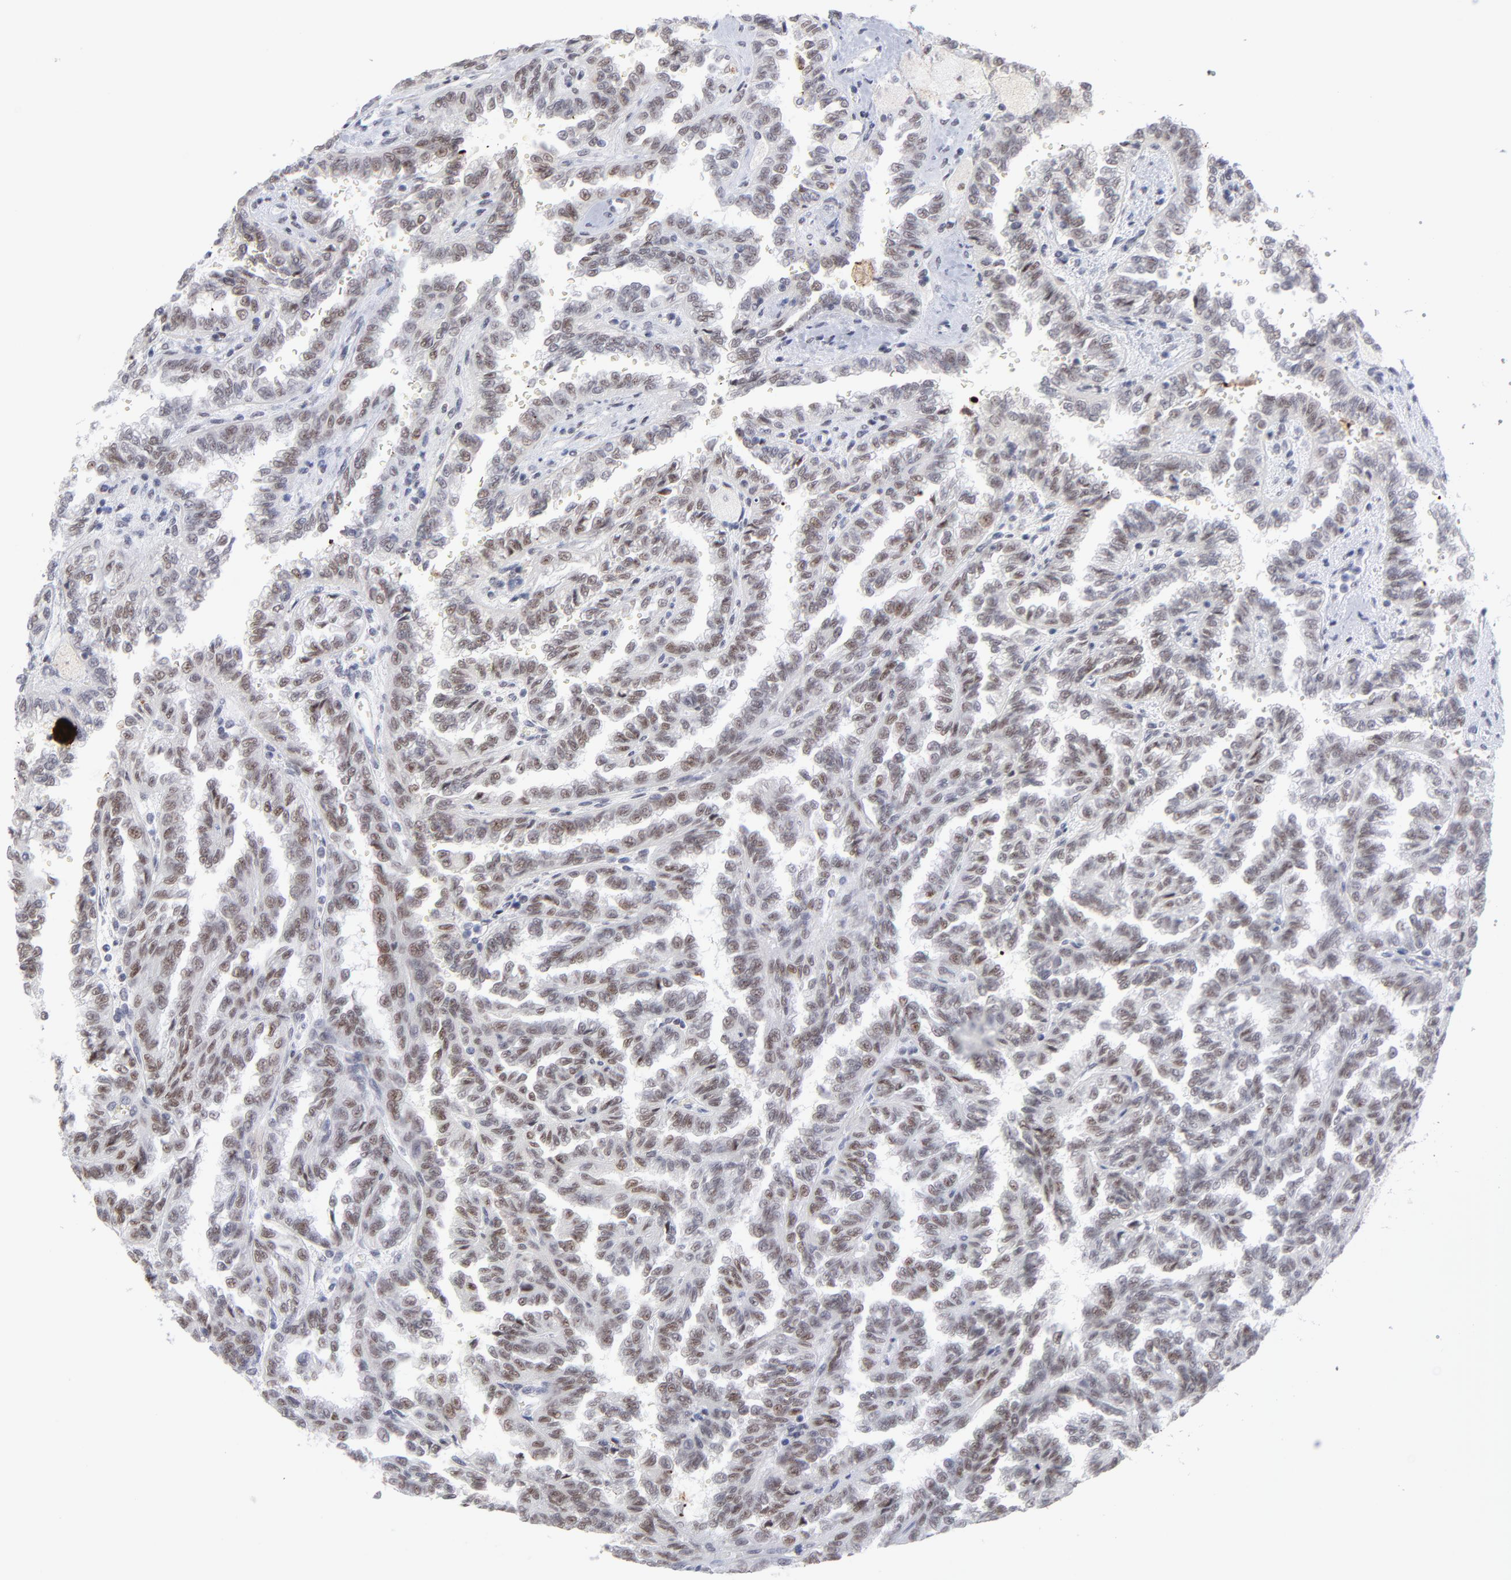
{"staining": {"intensity": "negative", "quantity": "none", "location": "none"}, "tissue": "renal cancer", "cell_type": "Tumor cells", "image_type": "cancer", "snomed": [{"axis": "morphology", "description": "Inflammation, NOS"}, {"axis": "morphology", "description": "Adenocarcinoma, NOS"}, {"axis": "topography", "description": "Kidney"}], "caption": "Renal cancer (adenocarcinoma) stained for a protein using IHC exhibits no expression tumor cells.", "gene": "CCR2", "patient": {"sex": "male", "age": 68}}